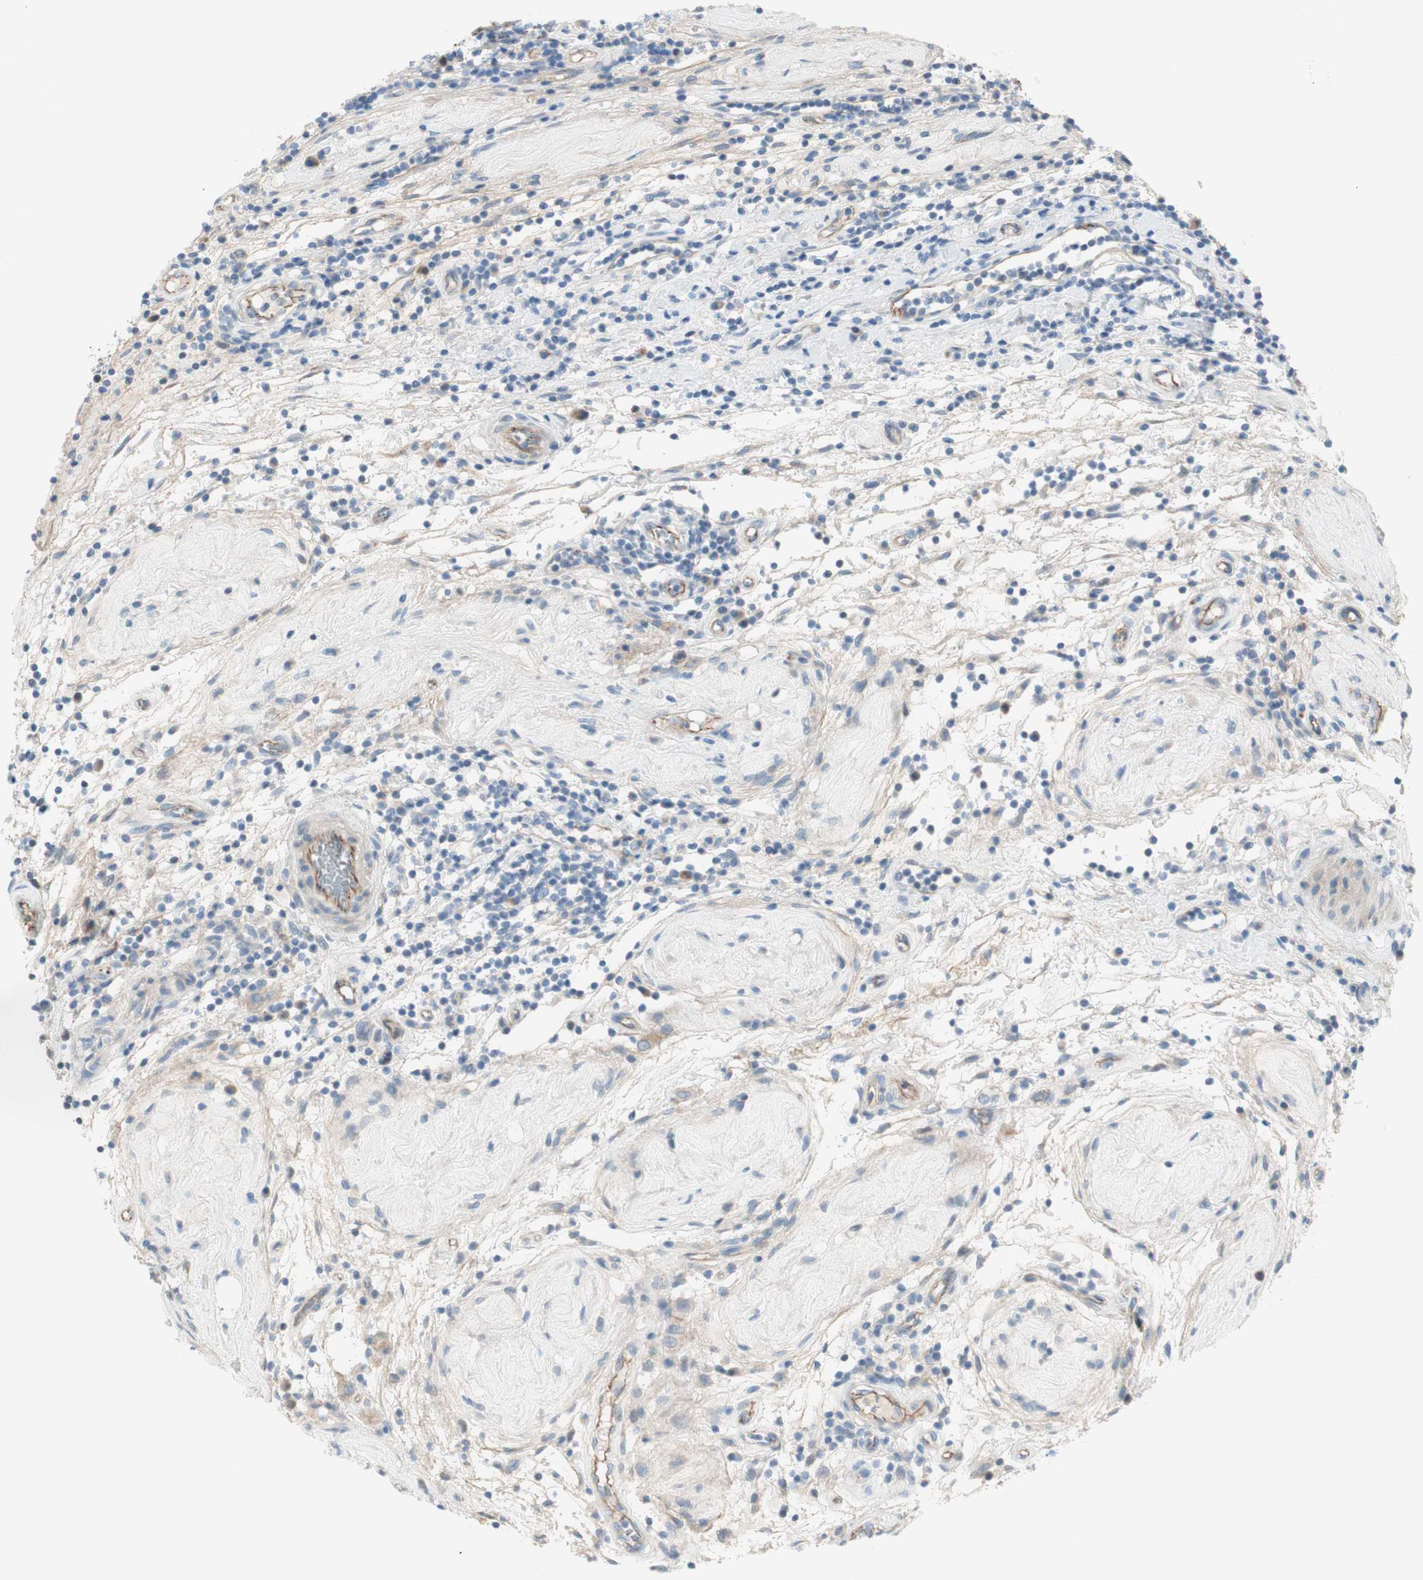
{"staining": {"intensity": "negative", "quantity": "none", "location": "none"}, "tissue": "testis cancer", "cell_type": "Tumor cells", "image_type": "cancer", "snomed": [{"axis": "morphology", "description": "Seminoma, NOS"}, {"axis": "topography", "description": "Testis"}], "caption": "The image exhibits no staining of tumor cells in testis cancer (seminoma).", "gene": "TJP1", "patient": {"sex": "male", "age": 43}}